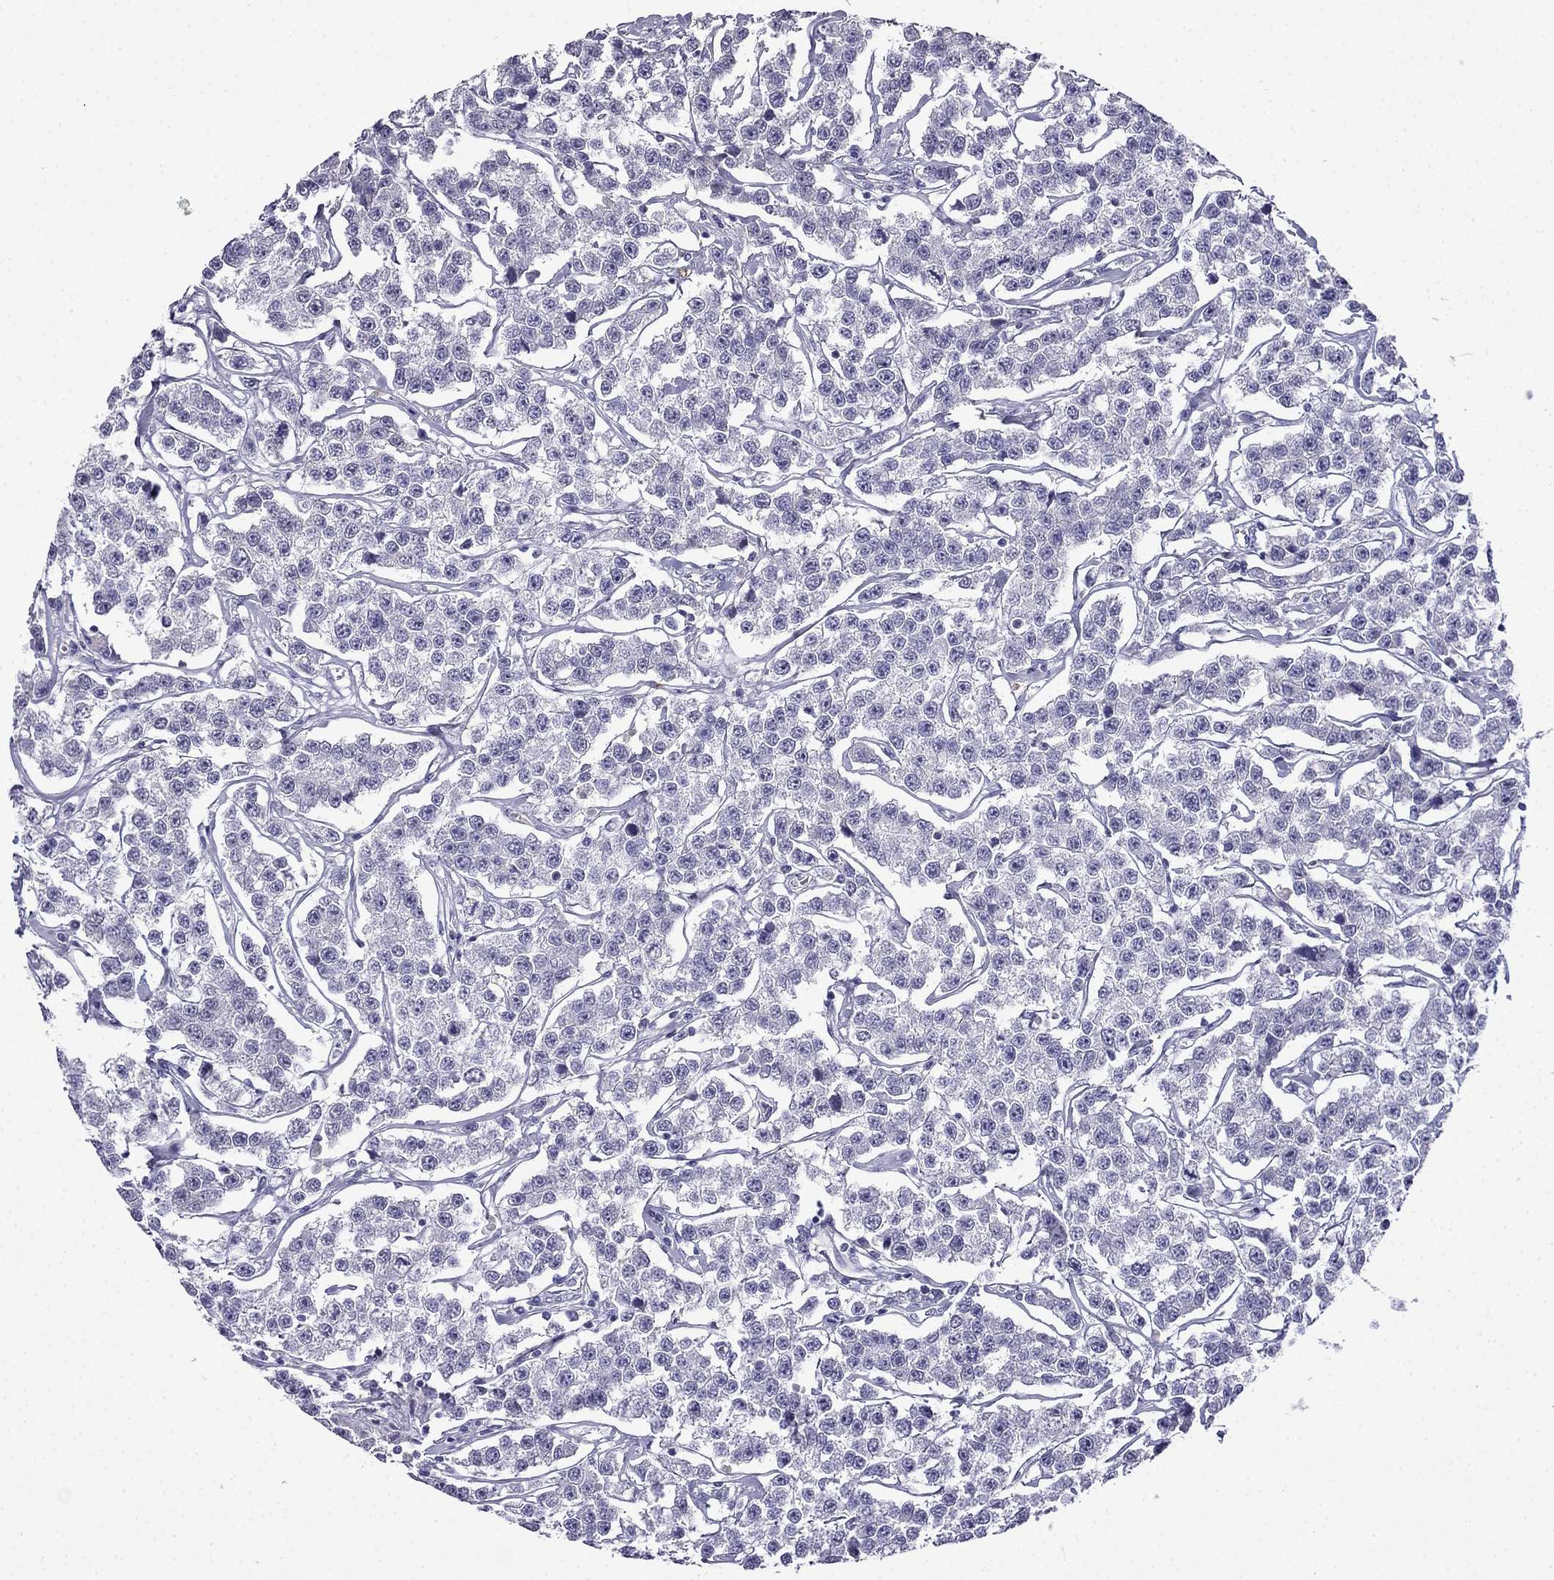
{"staining": {"intensity": "negative", "quantity": "none", "location": "none"}, "tissue": "testis cancer", "cell_type": "Tumor cells", "image_type": "cancer", "snomed": [{"axis": "morphology", "description": "Seminoma, NOS"}, {"axis": "topography", "description": "Testis"}], "caption": "Testis cancer (seminoma) was stained to show a protein in brown. There is no significant expression in tumor cells.", "gene": "CDHR4", "patient": {"sex": "male", "age": 59}}